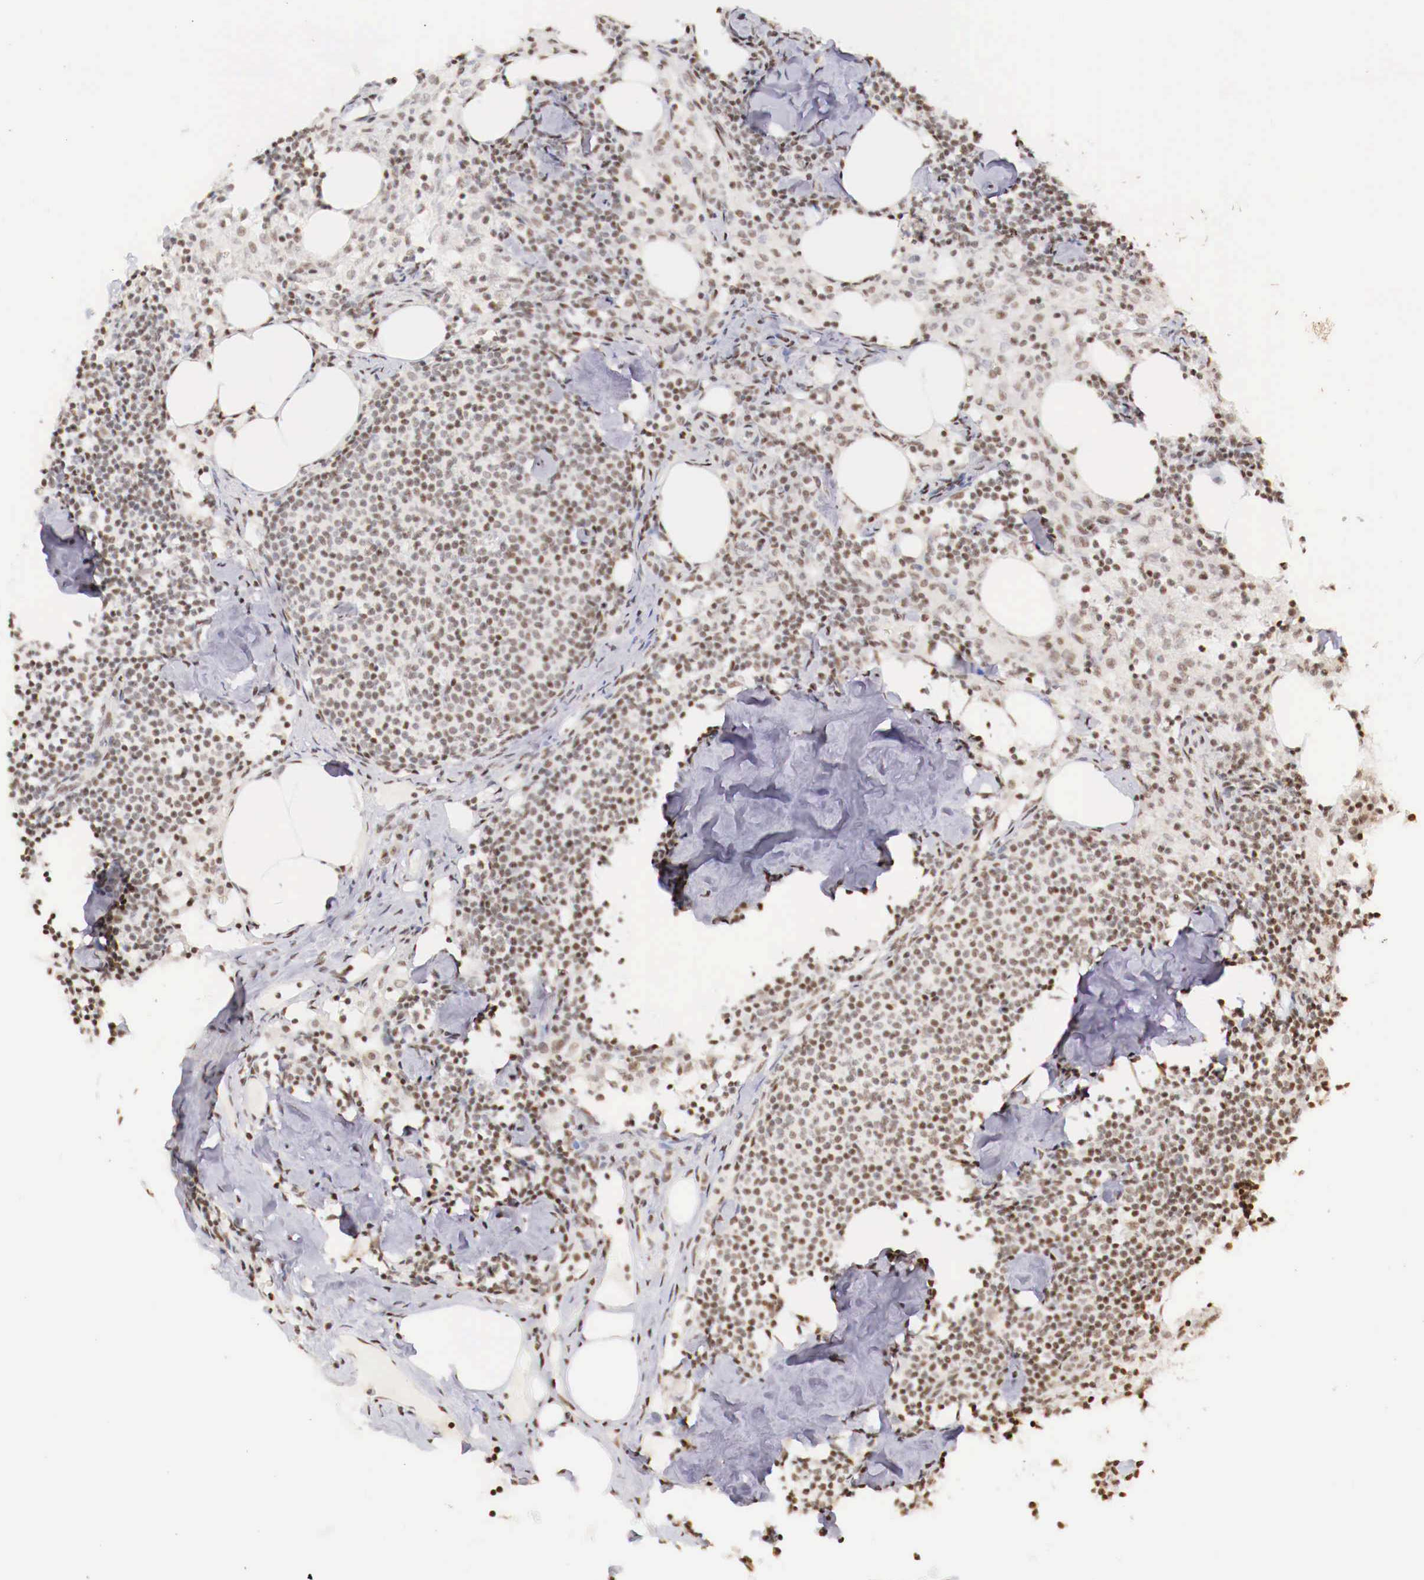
{"staining": {"intensity": "weak", "quantity": "25%-75%", "location": "nuclear"}, "tissue": "lymph node", "cell_type": "Germinal center cells", "image_type": "normal", "snomed": [{"axis": "morphology", "description": "Normal tissue, NOS"}, {"axis": "topography", "description": "Lymph node"}], "caption": "Unremarkable lymph node displays weak nuclear expression in approximately 25%-75% of germinal center cells.", "gene": "SP1", "patient": {"sex": "male", "age": 67}}